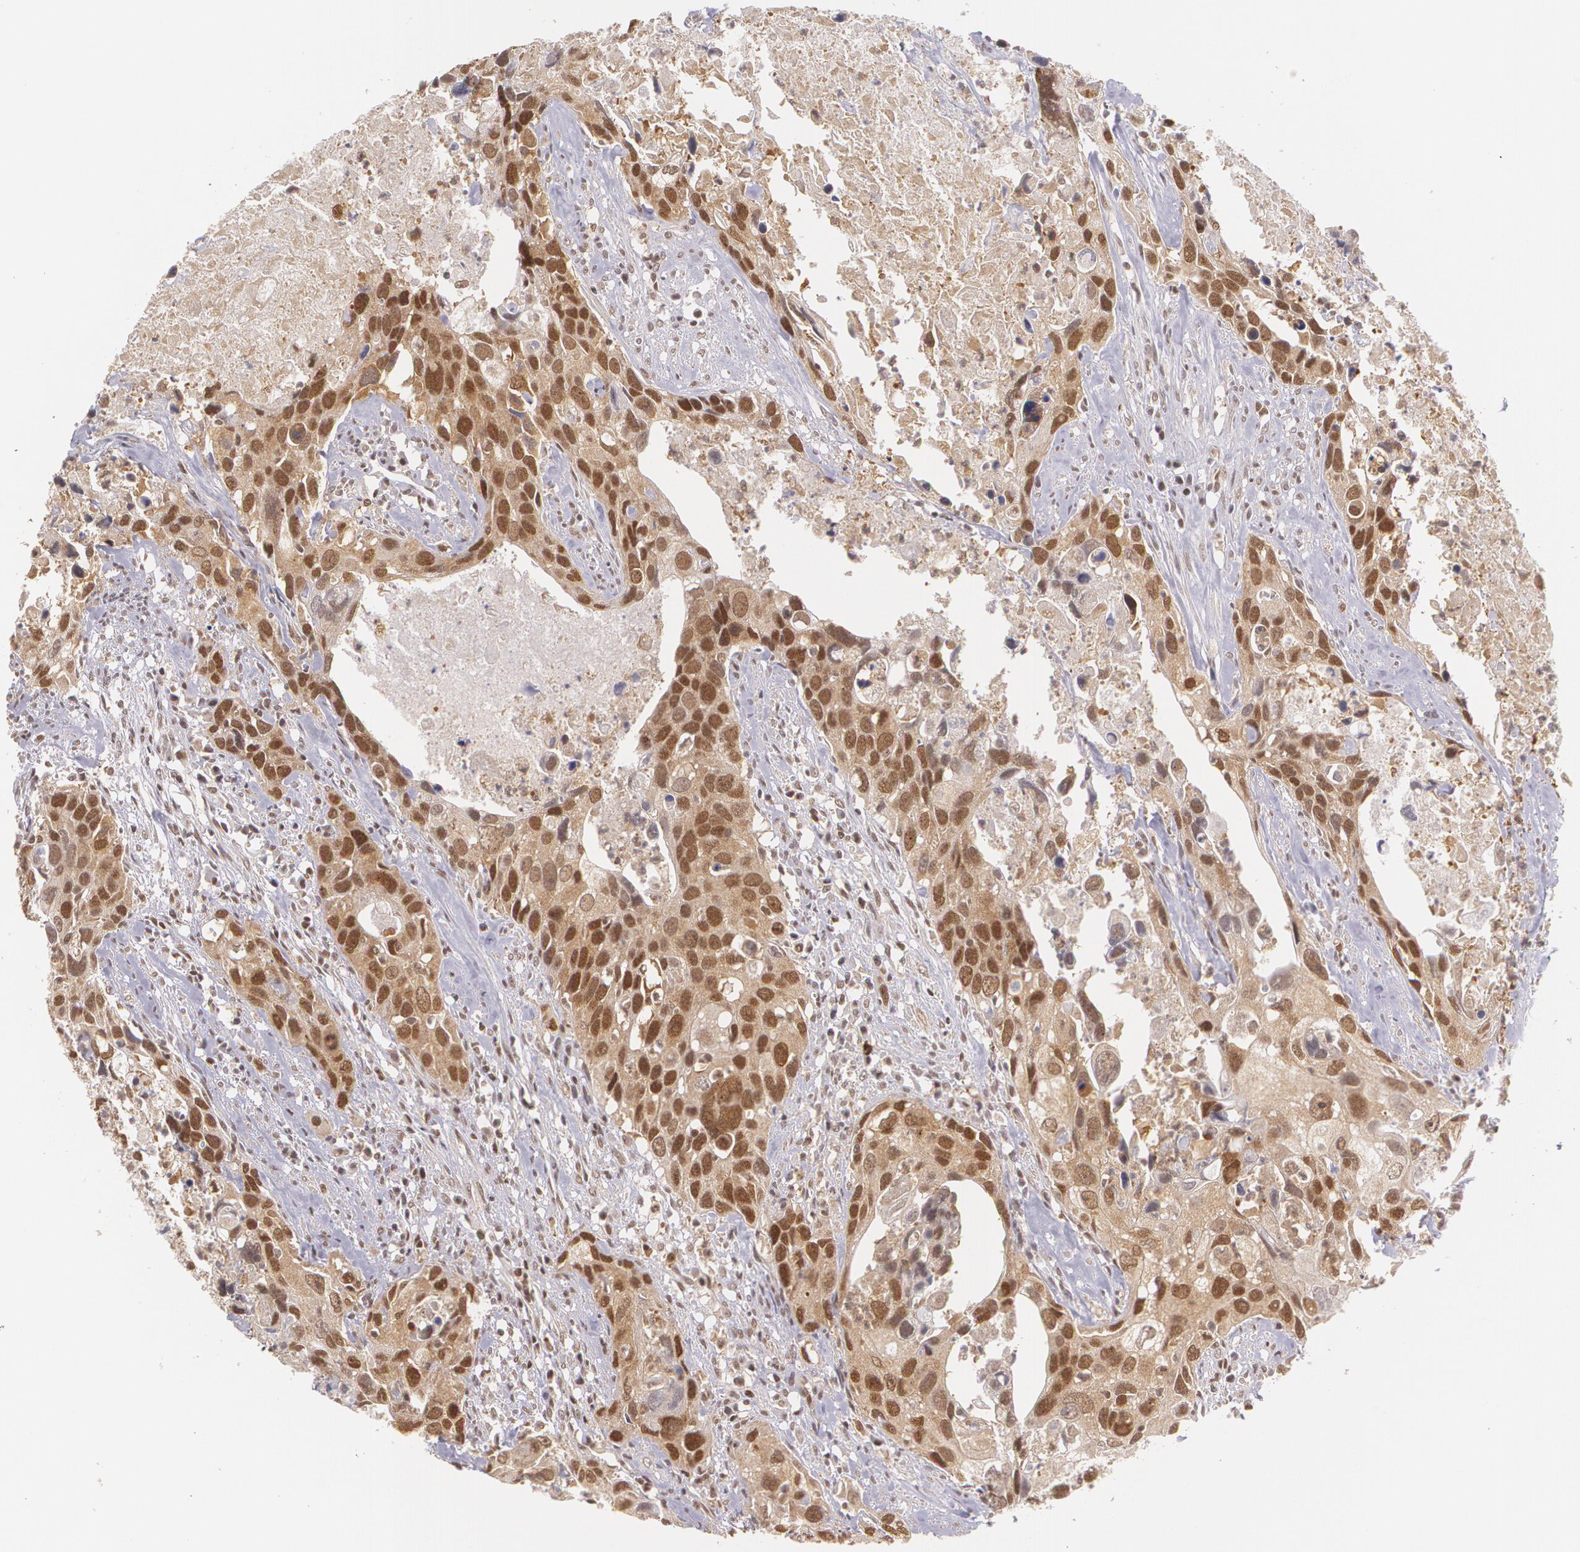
{"staining": {"intensity": "moderate", "quantity": ">75%", "location": "cytoplasmic/membranous,nuclear"}, "tissue": "urothelial cancer", "cell_type": "Tumor cells", "image_type": "cancer", "snomed": [{"axis": "morphology", "description": "Urothelial carcinoma, High grade"}, {"axis": "topography", "description": "Urinary bladder"}], "caption": "Immunohistochemical staining of human urothelial cancer shows medium levels of moderate cytoplasmic/membranous and nuclear positivity in approximately >75% of tumor cells. (IHC, brightfield microscopy, high magnification).", "gene": "CUL2", "patient": {"sex": "male", "age": 71}}